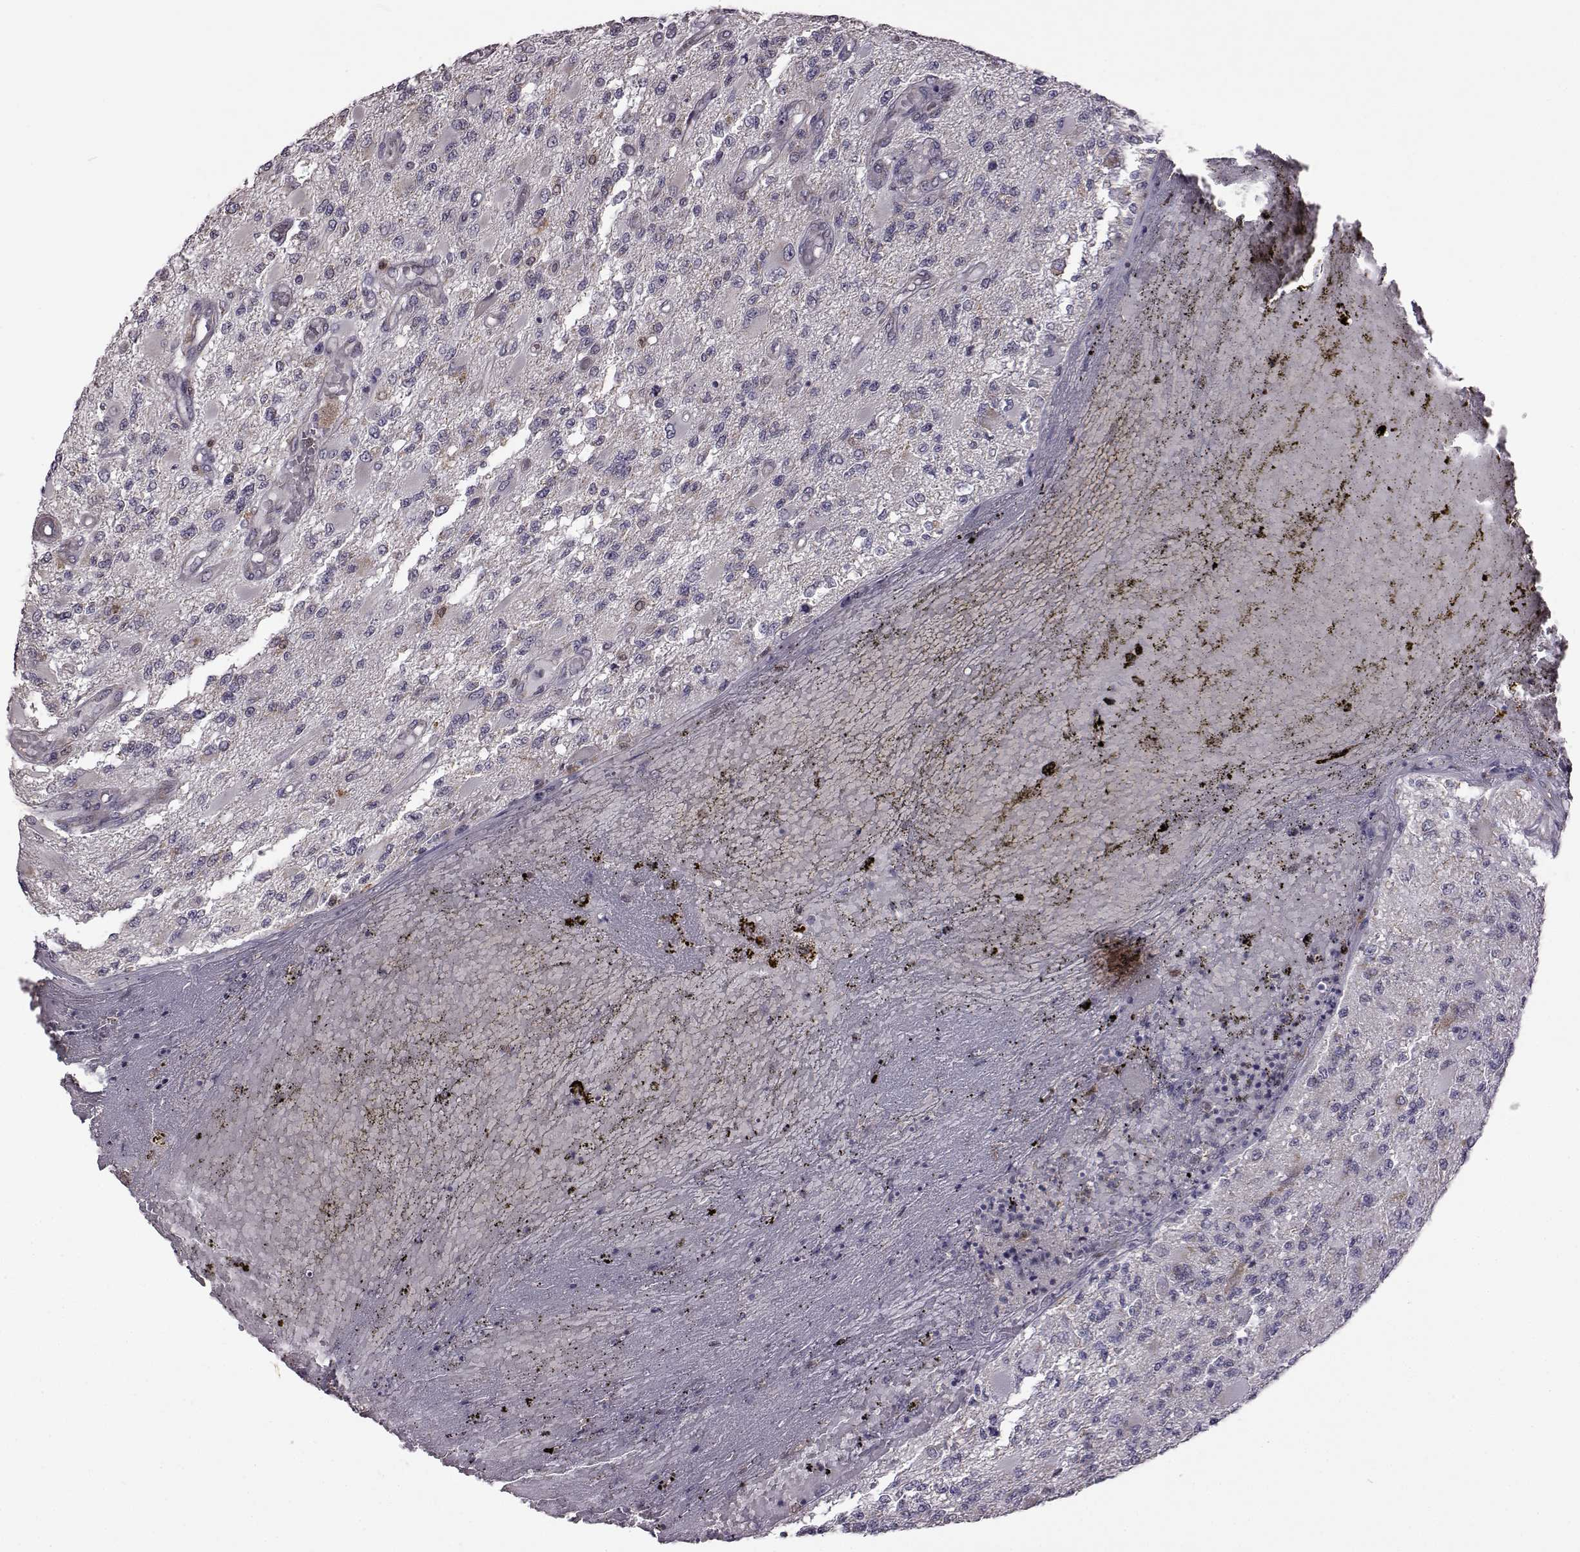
{"staining": {"intensity": "negative", "quantity": "none", "location": "none"}, "tissue": "glioma", "cell_type": "Tumor cells", "image_type": "cancer", "snomed": [{"axis": "morphology", "description": "Glioma, malignant, High grade"}, {"axis": "topography", "description": "Brain"}], "caption": "Malignant glioma (high-grade) stained for a protein using immunohistochemistry (IHC) displays no expression tumor cells.", "gene": "DOK2", "patient": {"sex": "female", "age": 63}}